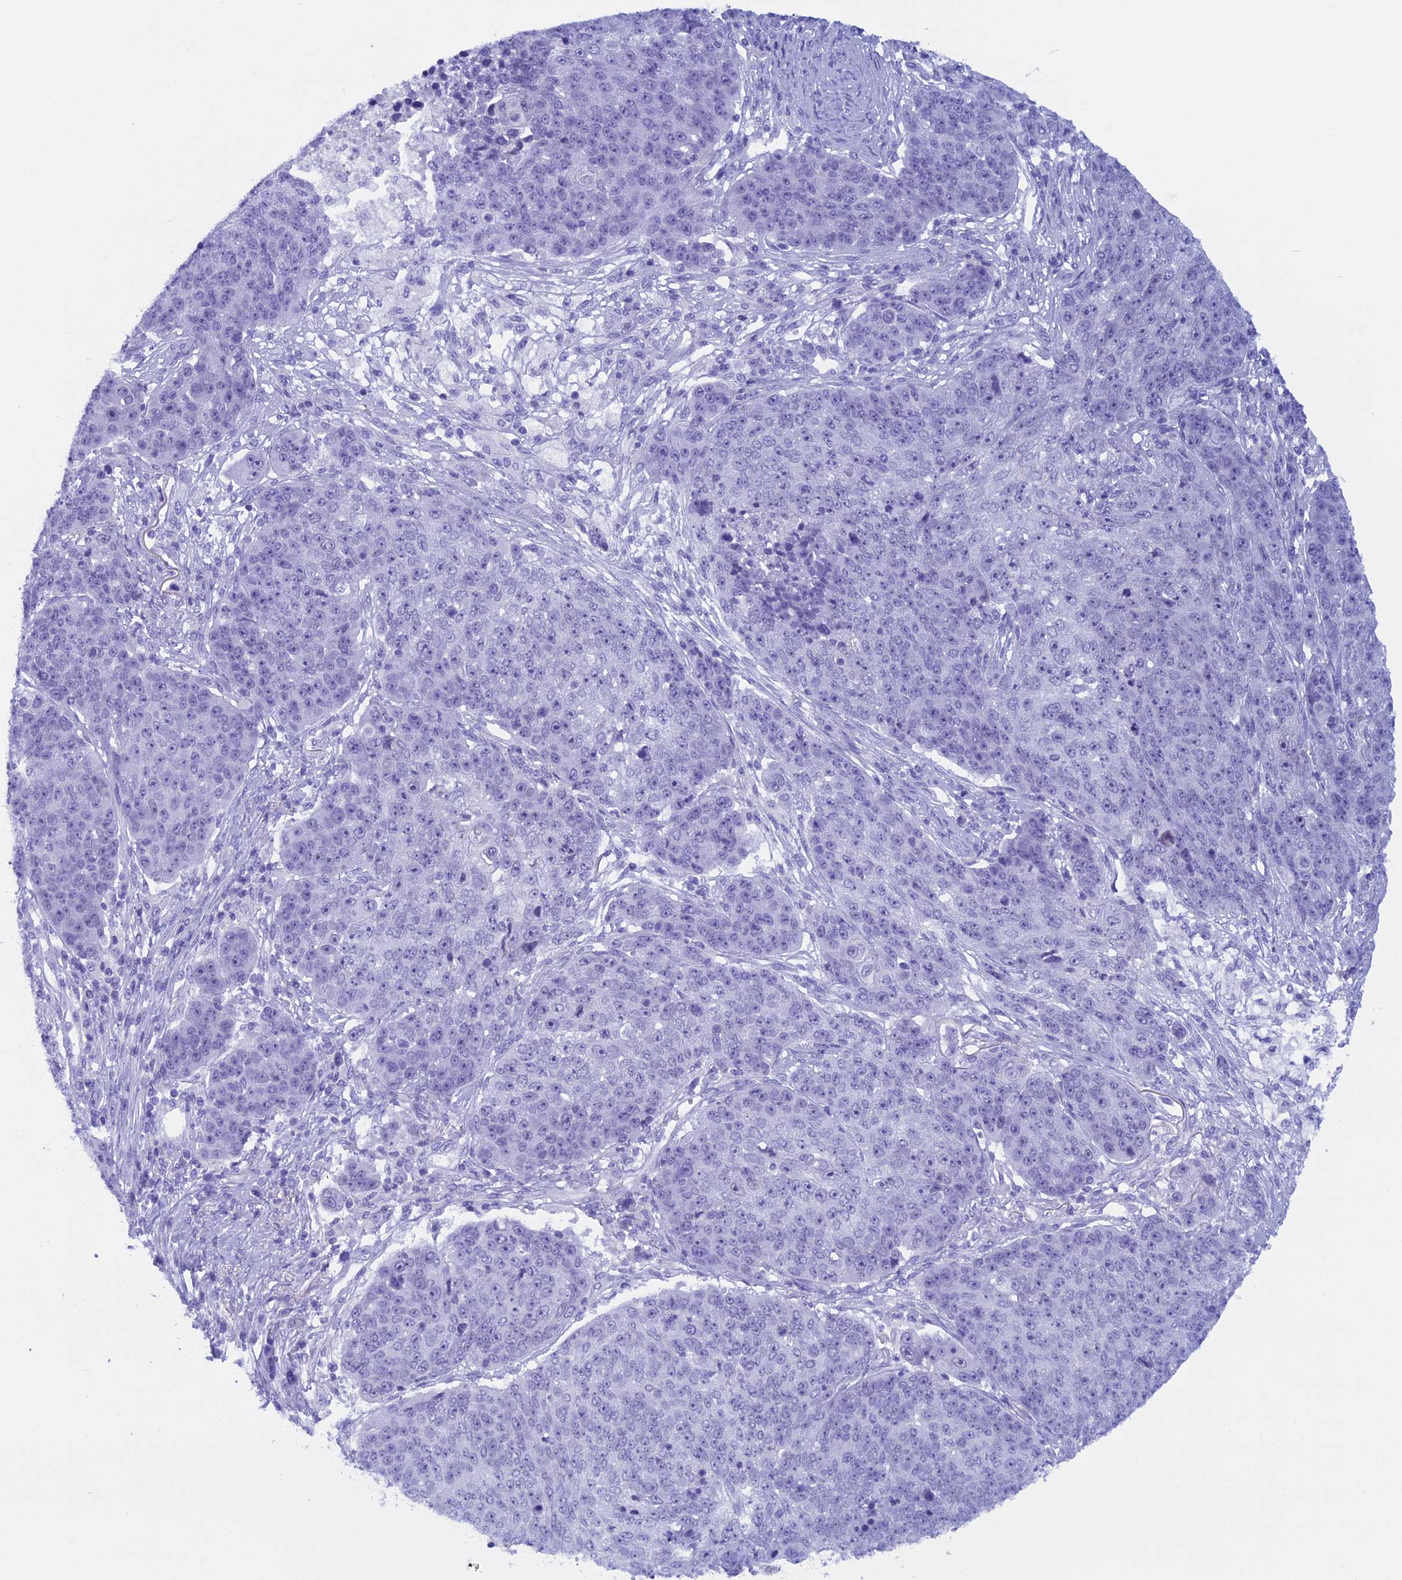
{"staining": {"intensity": "negative", "quantity": "none", "location": "none"}, "tissue": "lung cancer", "cell_type": "Tumor cells", "image_type": "cancer", "snomed": [{"axis": "morphology", "description": "Normal tissue, NOS"}, {"axis": "morphology", "description": "Squamous cell carcinoma, NOS"}, {"axis": "topography", "description": "Lymph node"}, {"axis": "topography", "description": "Lung"}], "caption": "A photomicrograph of squamous cell carcinoma (lung) stained for a protein exhibits no brown staining in tumor cells. (DAB (3,3'-diaminobenzidine) immunohistochemistry (IHC), high magnification).", "gene": "FAM169A", "patient": {"sex": "male", "age": 66}}